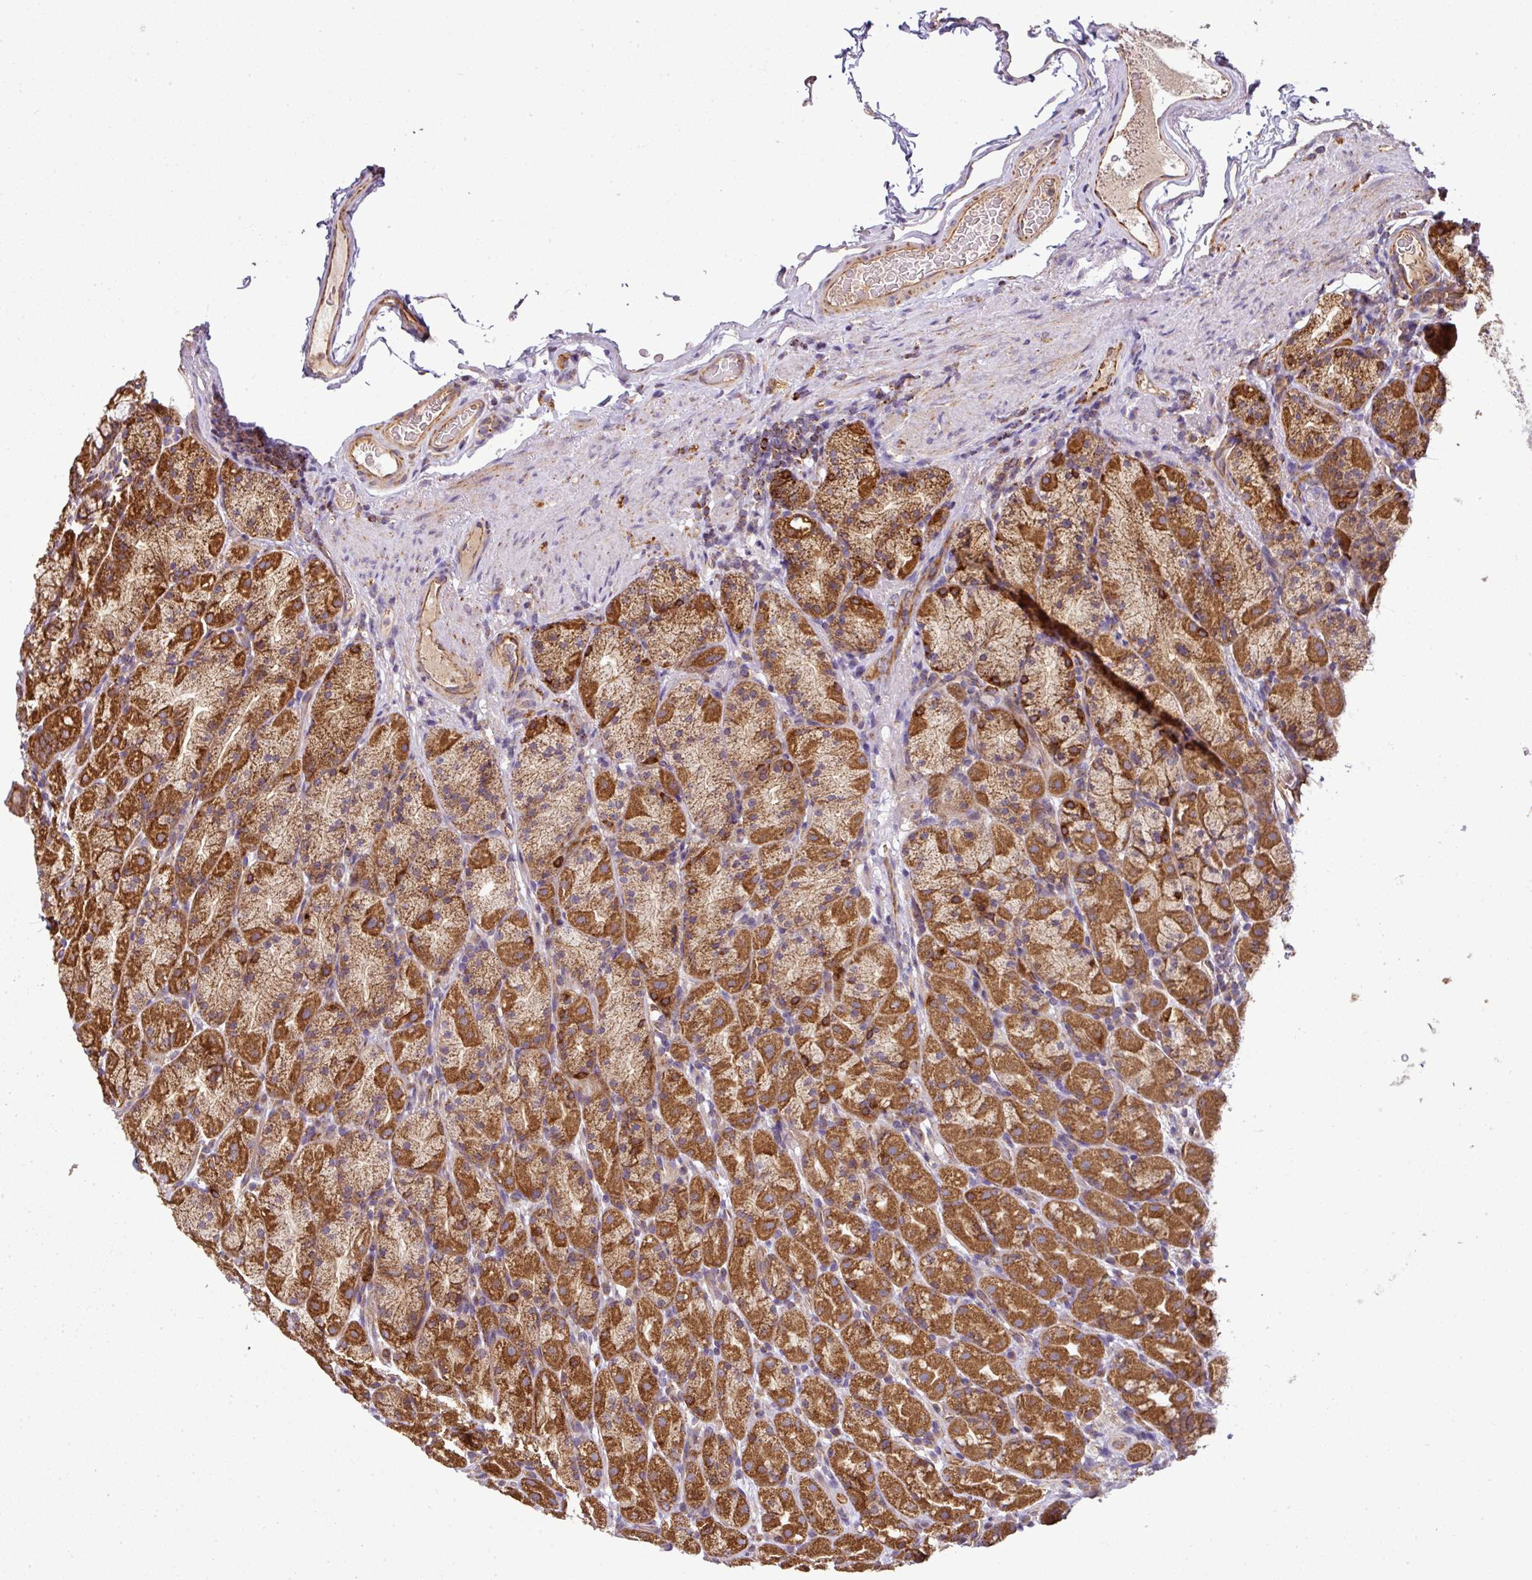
{"staining": {"intensity": "strong", "quantity": ">75%", "location": "cytoplasmic/membranous"}, "tissue": "stomach", "cell_type": "Glandular cells", "image_type": "normal", "snomed": [{"axis": "morphology", "description": "Normal tissue, NOS"}, {"axis": "topography", "description": "Stomach, upper"}, {"axis": "topography", "description": "Stomach"}], "caption": "A brown stain highlights strong cytoplasmic/membranous expression of a protein in glandular cells of normal stomach.", "gene": "PRELID3B", "patient": {"sex": "male", "age": 68}}